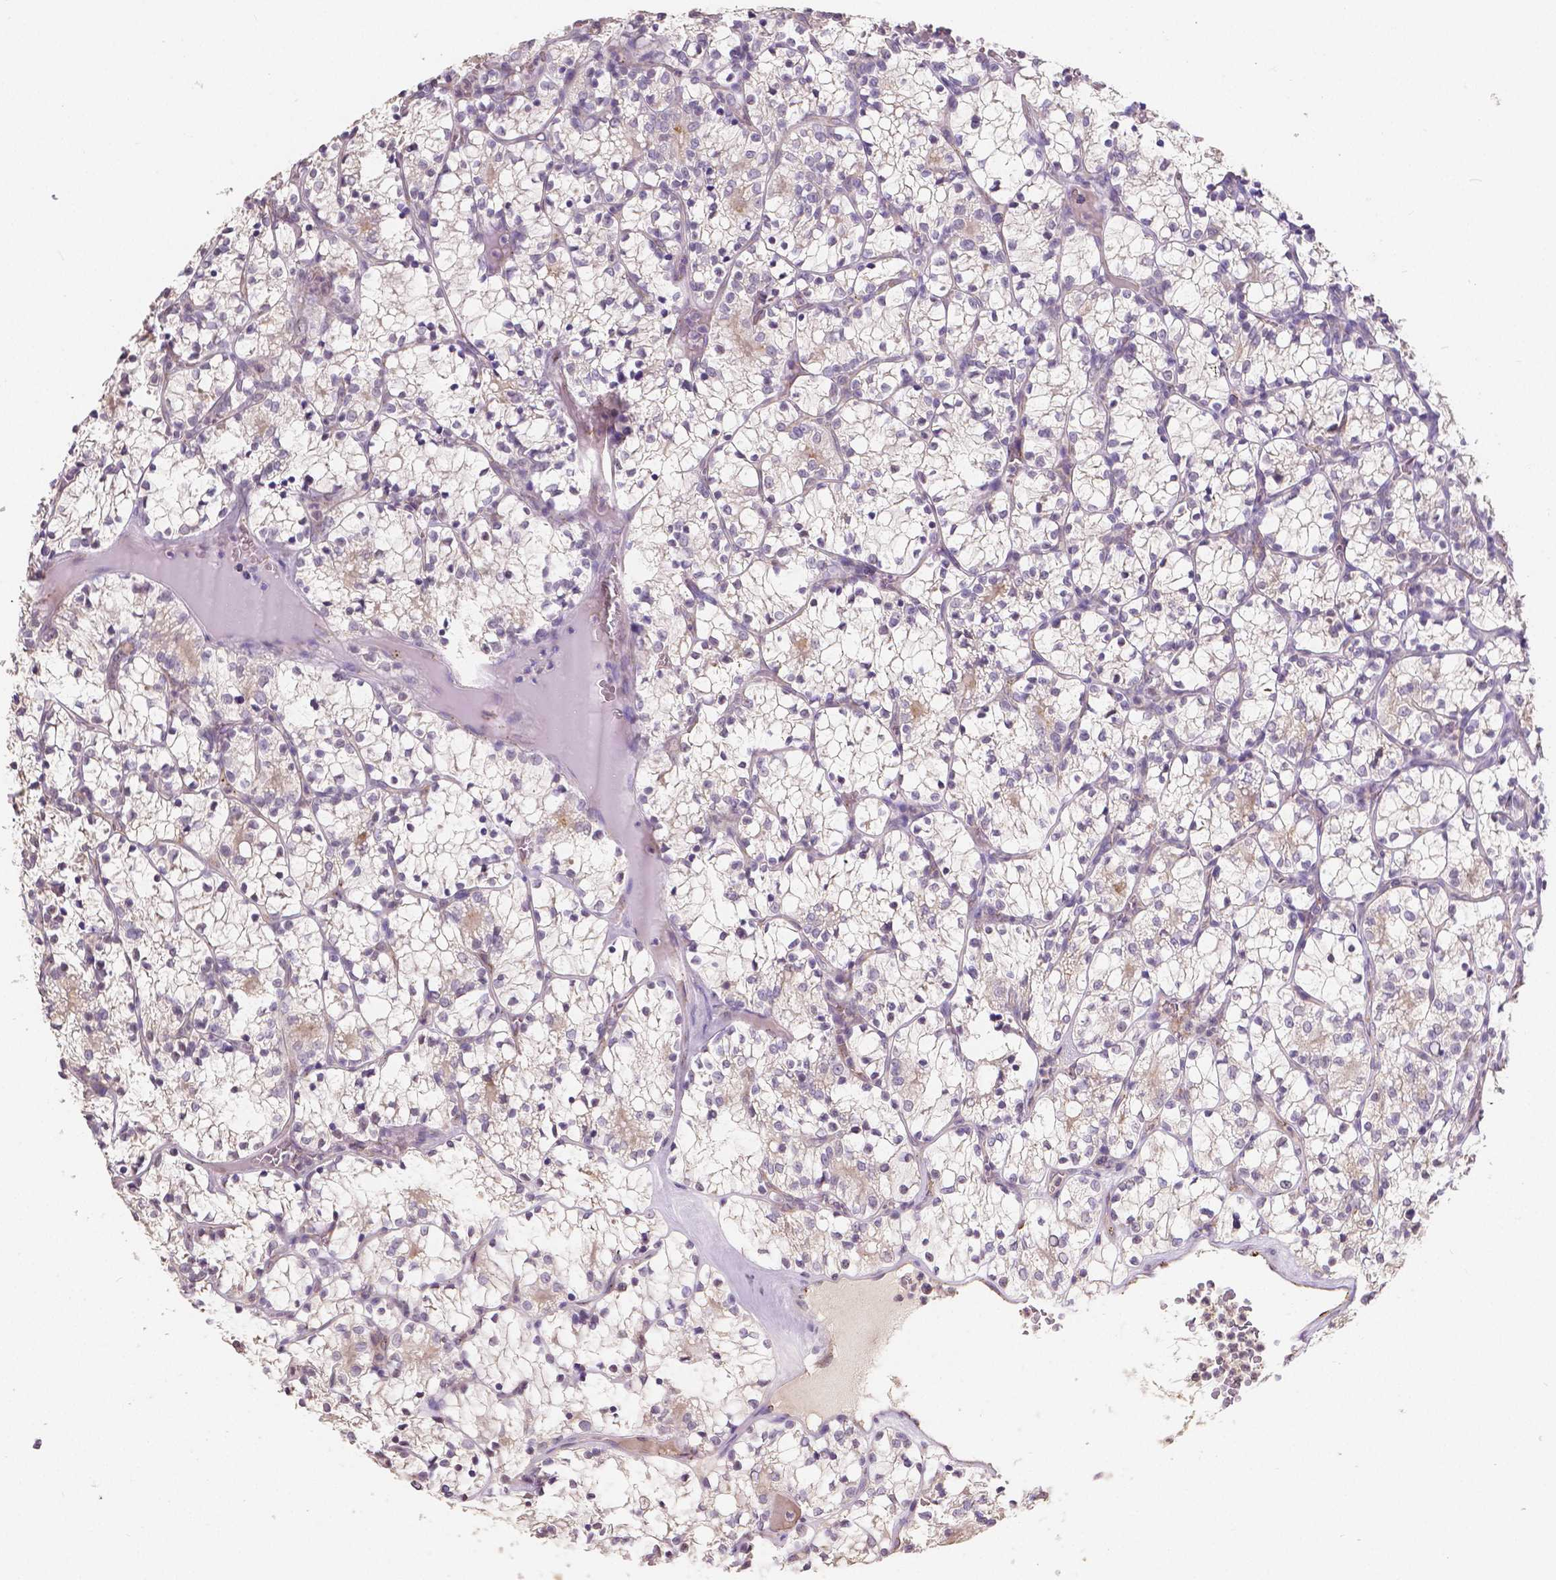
{"staining": {"intensity": "negative", "quantity": "none", "location": "none"}, "tissue": "renal cancer", "cell_type": "Tumor cells", "image_type": "cancer", "snomed": [{"axis": "morphology", "description": "Adenocarcinoma, NOS"}, {"axis": "topography", "description": "Kidney"}], "caption": "Immunohistochemistry photomicrograph of neoplastic tissue: human adenocarcinoma (renal) stained with DAB demonstrates no significant protein positivity in tumor cells. (Stains: DAB IHC with hematoxylin counter stain, Microscopy: brightfield microscopy at high magnification).", "gene": "ELAVL2", "patient": {"sex": "female", "age": 69}}